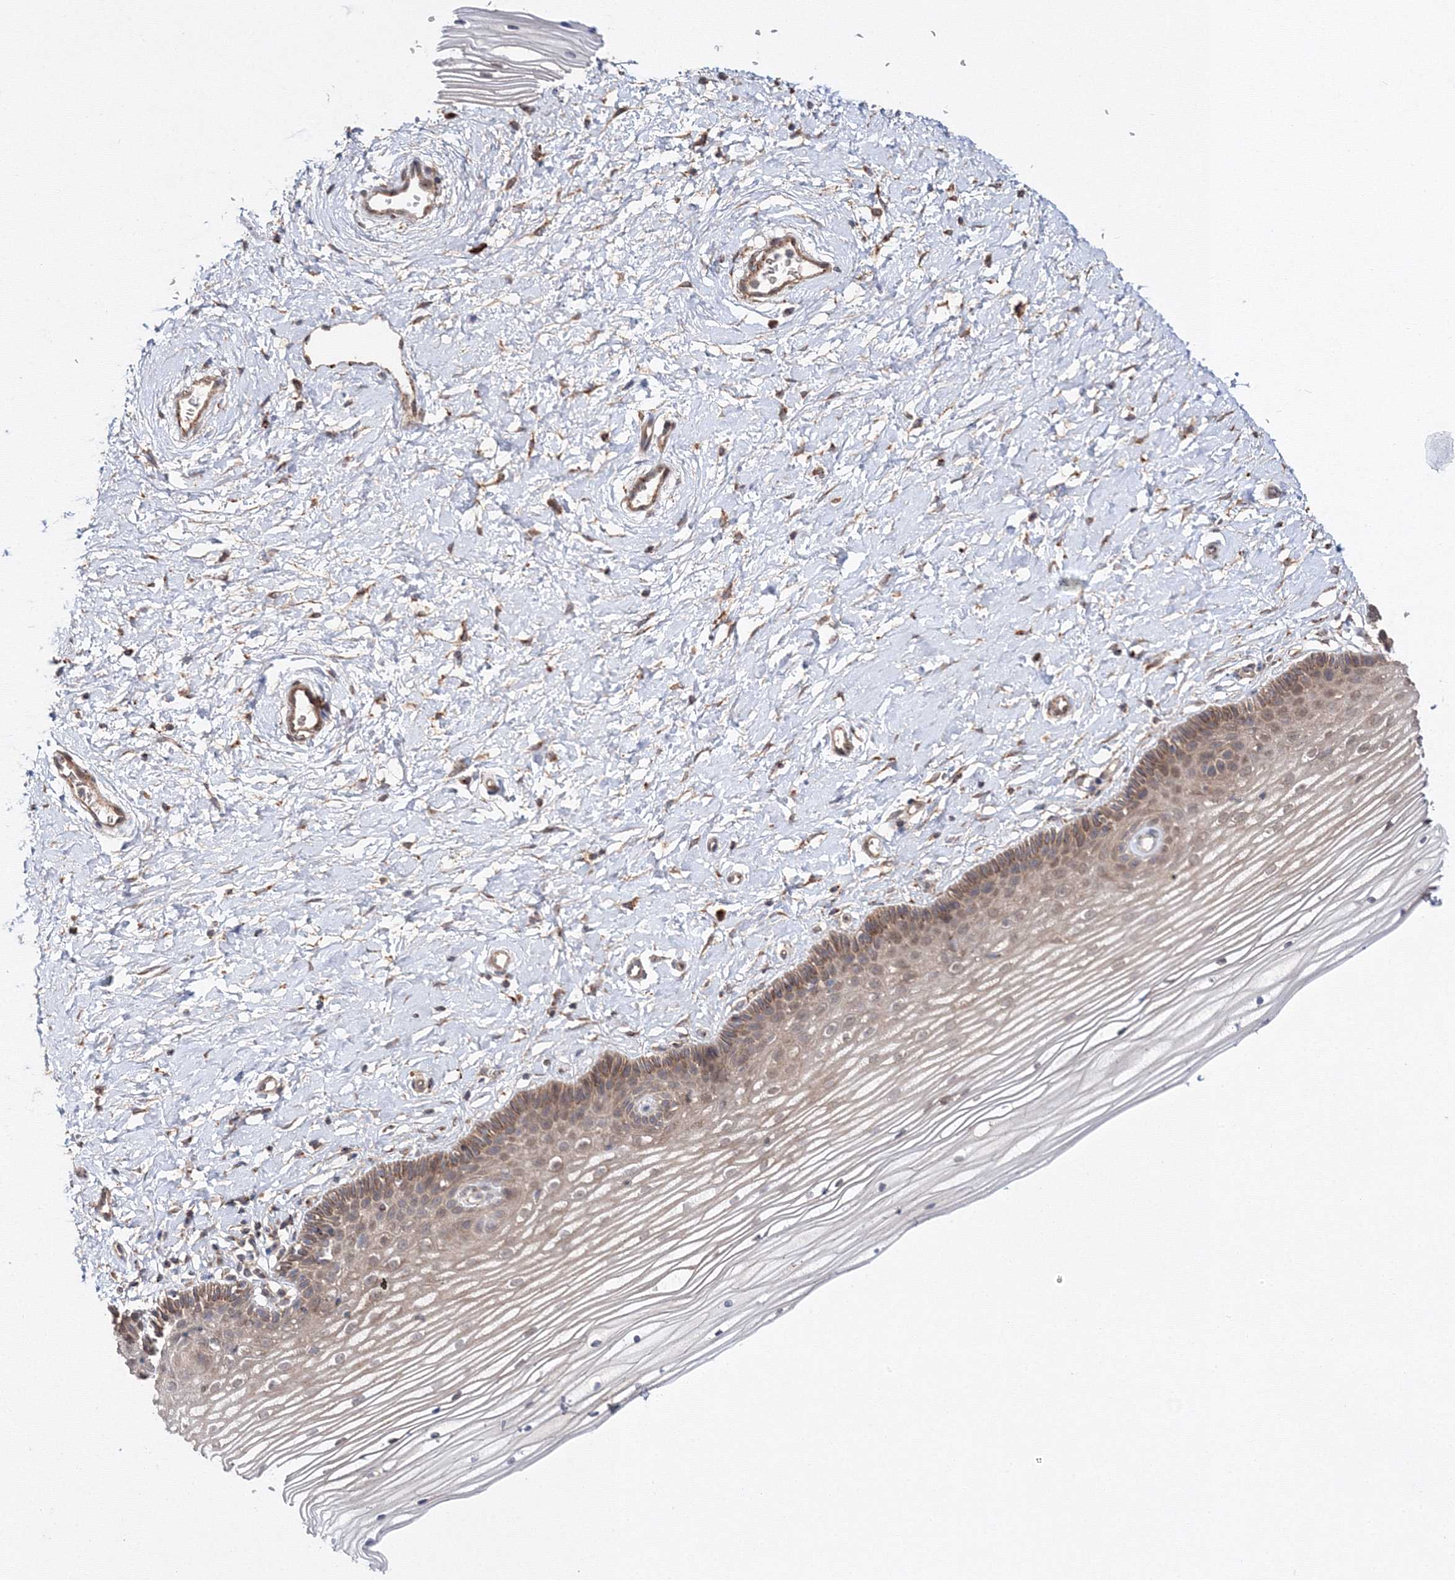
{"staining": {"intensity": "moderate", "quantity": ">75%", "location": "cytoplasmic/membranous"}, "tissue": "vagina", "cell_type": "Squamous epithelial cells", "image_type": "normal", "snomed": [{"axis": "morphology", "description": "Normal tissue, NOS"}, {"axis": "topography", "description": "Vagina"}, {"axis": "topography", "description": "Cervix"}], "caption": "This histopathology image displays immunohistochemistry staining of benign vagina, with medium moderate cytoplasmic/membranous expression in about >75% of squamous epithelial cells.", "gene": "DDO", "patient": {"sex": "female", "age": 40}}